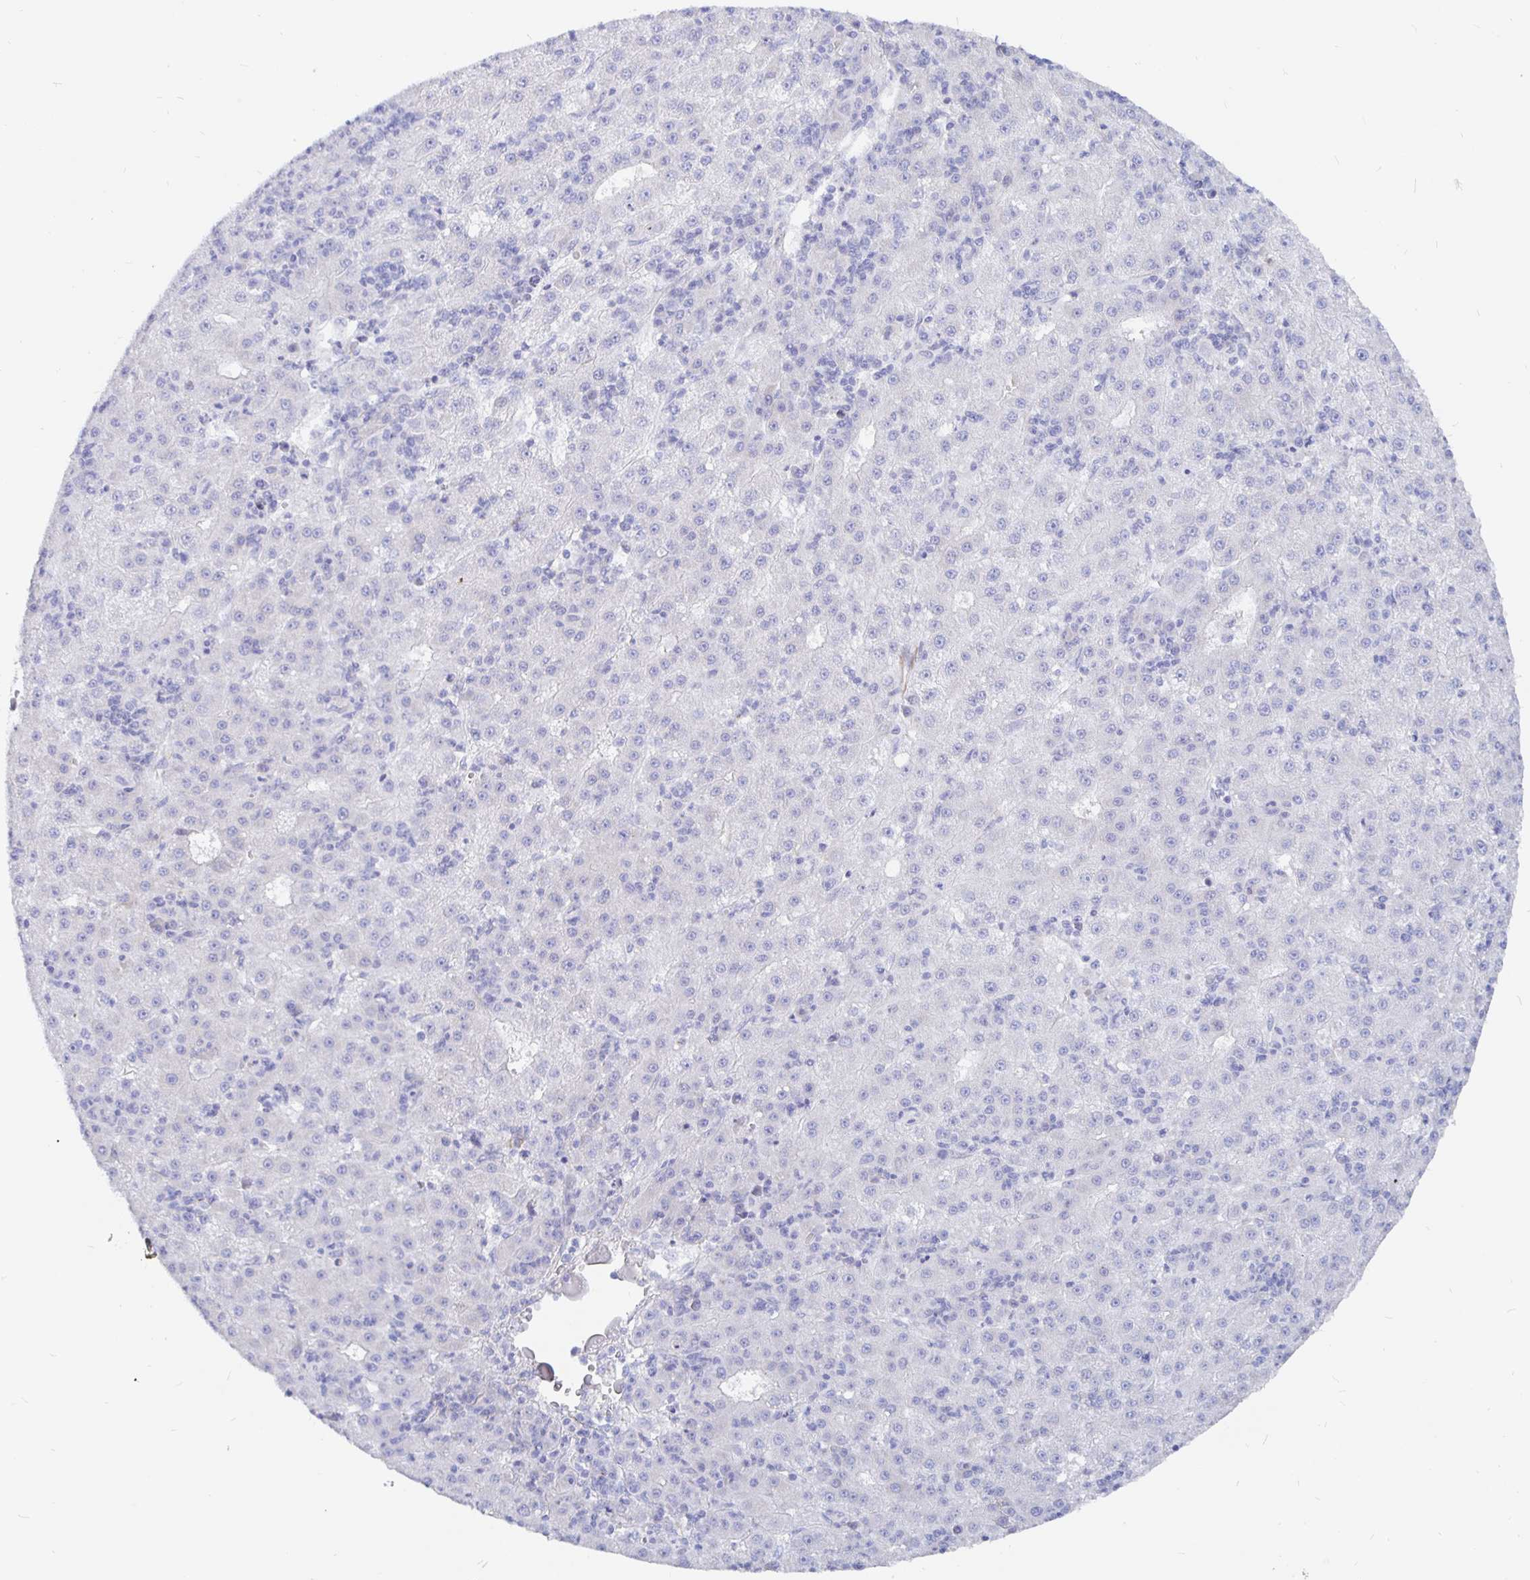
{"staining": {"intensity": "negative", "quantity": "none", "location": "none"}, "tissue": "liver cancer", "cell_type": "Tumor cells", "image_type": "cancer", "snomed": [{"axis": "morphology", "description": "Carcinoma, Hepatocellular, NOS"}, {"axis": "topography", "description": "Liver"}], "caption": "Tumor cells show no significant protein expression in liver cancer.", "gene": "COX16", "patient": {"sex": "male", "age": 76}}